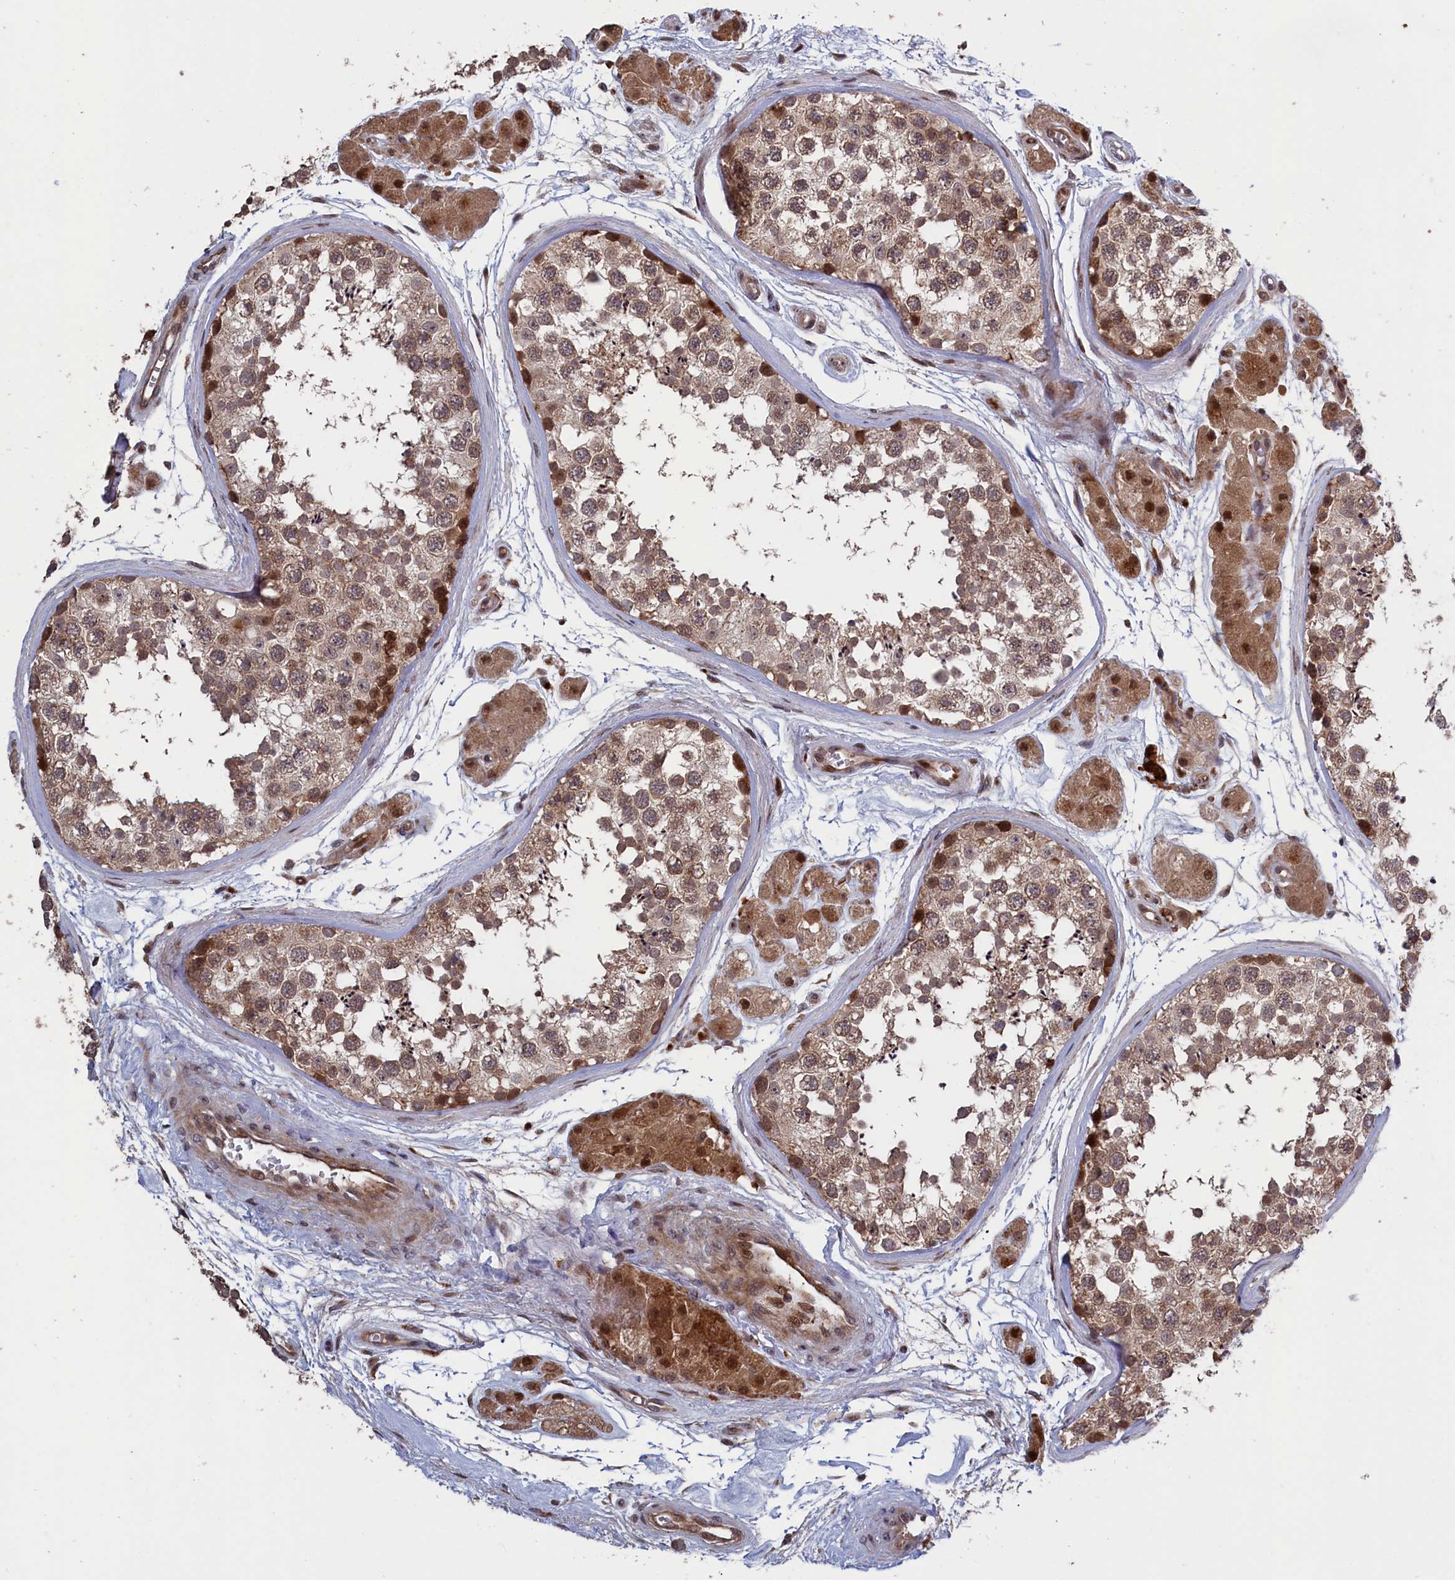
{"staining": {"intensity": "moderate", "quantity": "25%-75%", "location": "cytoplasmic/membranous,nuclear"}, "tissue": "testis", "cell_type": "Cells in seminiferous ducts", "image_type": "normal", "snomed": [{"axis": "morphology", "description": "Normal tissue, NOS"}, {"axis": "topography", "description": "Testis"}], "caption": "There is medium levels of moderate cytoplasmic/membranous,nuclear expression in cells in seminiferous ducts of normal testis, as demonstrated by immunohistochemical staining (brown color).", "gene": "LSG1", "patient": {"sex": "male", "age": 56}}